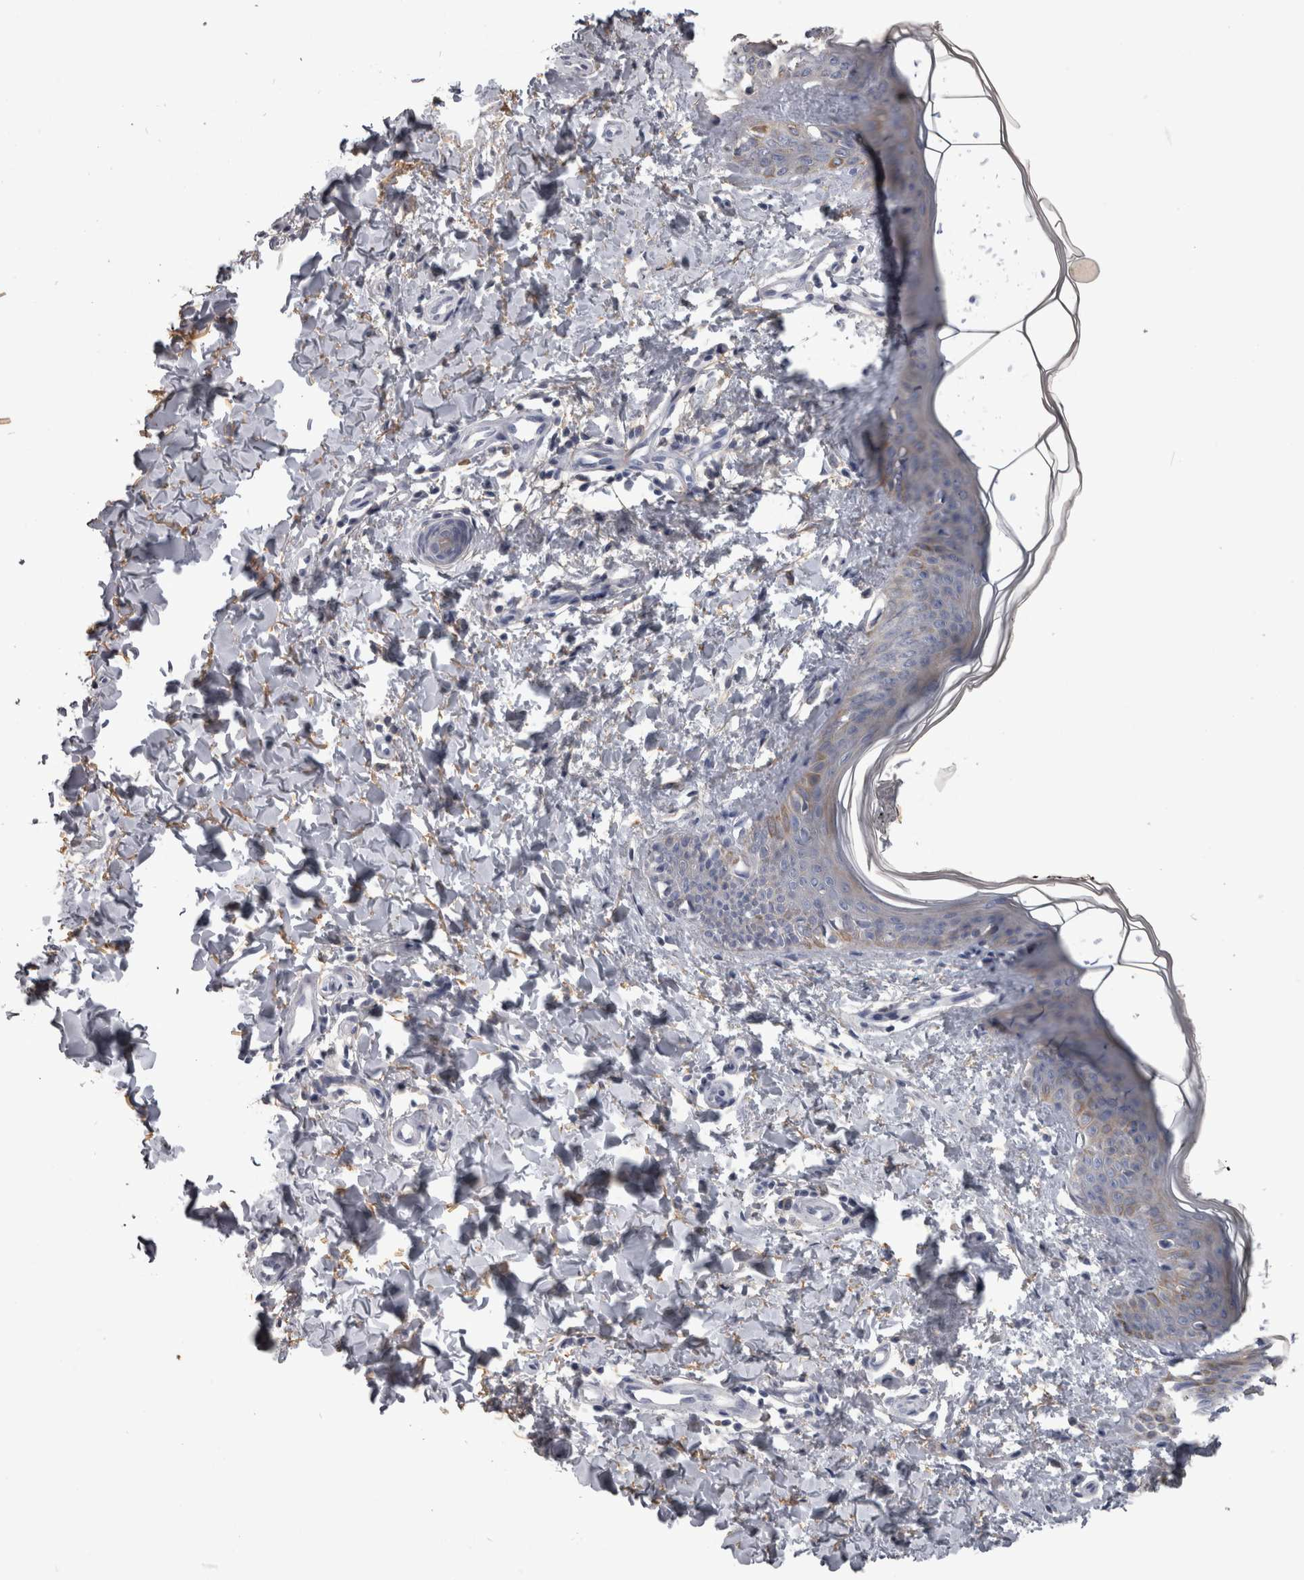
{"staining": {"intensity": "weak", "quantity": "25%-75%", "location": "cytoplasmic/membranous"}, "tissue": "skin", "cell_type": "Fibroblasts", "image_type": "normal", "snomed": [{"axis": "morphology", "description": "Normal tissue, NOS"}, {"axis": "topography", "description": "Skin"}], "caption": "The micrograph shows immunohistochemical staining of benign skin. There is weak cytoplasmic/membranous positivity is identified in about 25%-75% of fibroblasts.", "gene": "EFEMP2", "patient": {"sex": "female", "age": 17}}